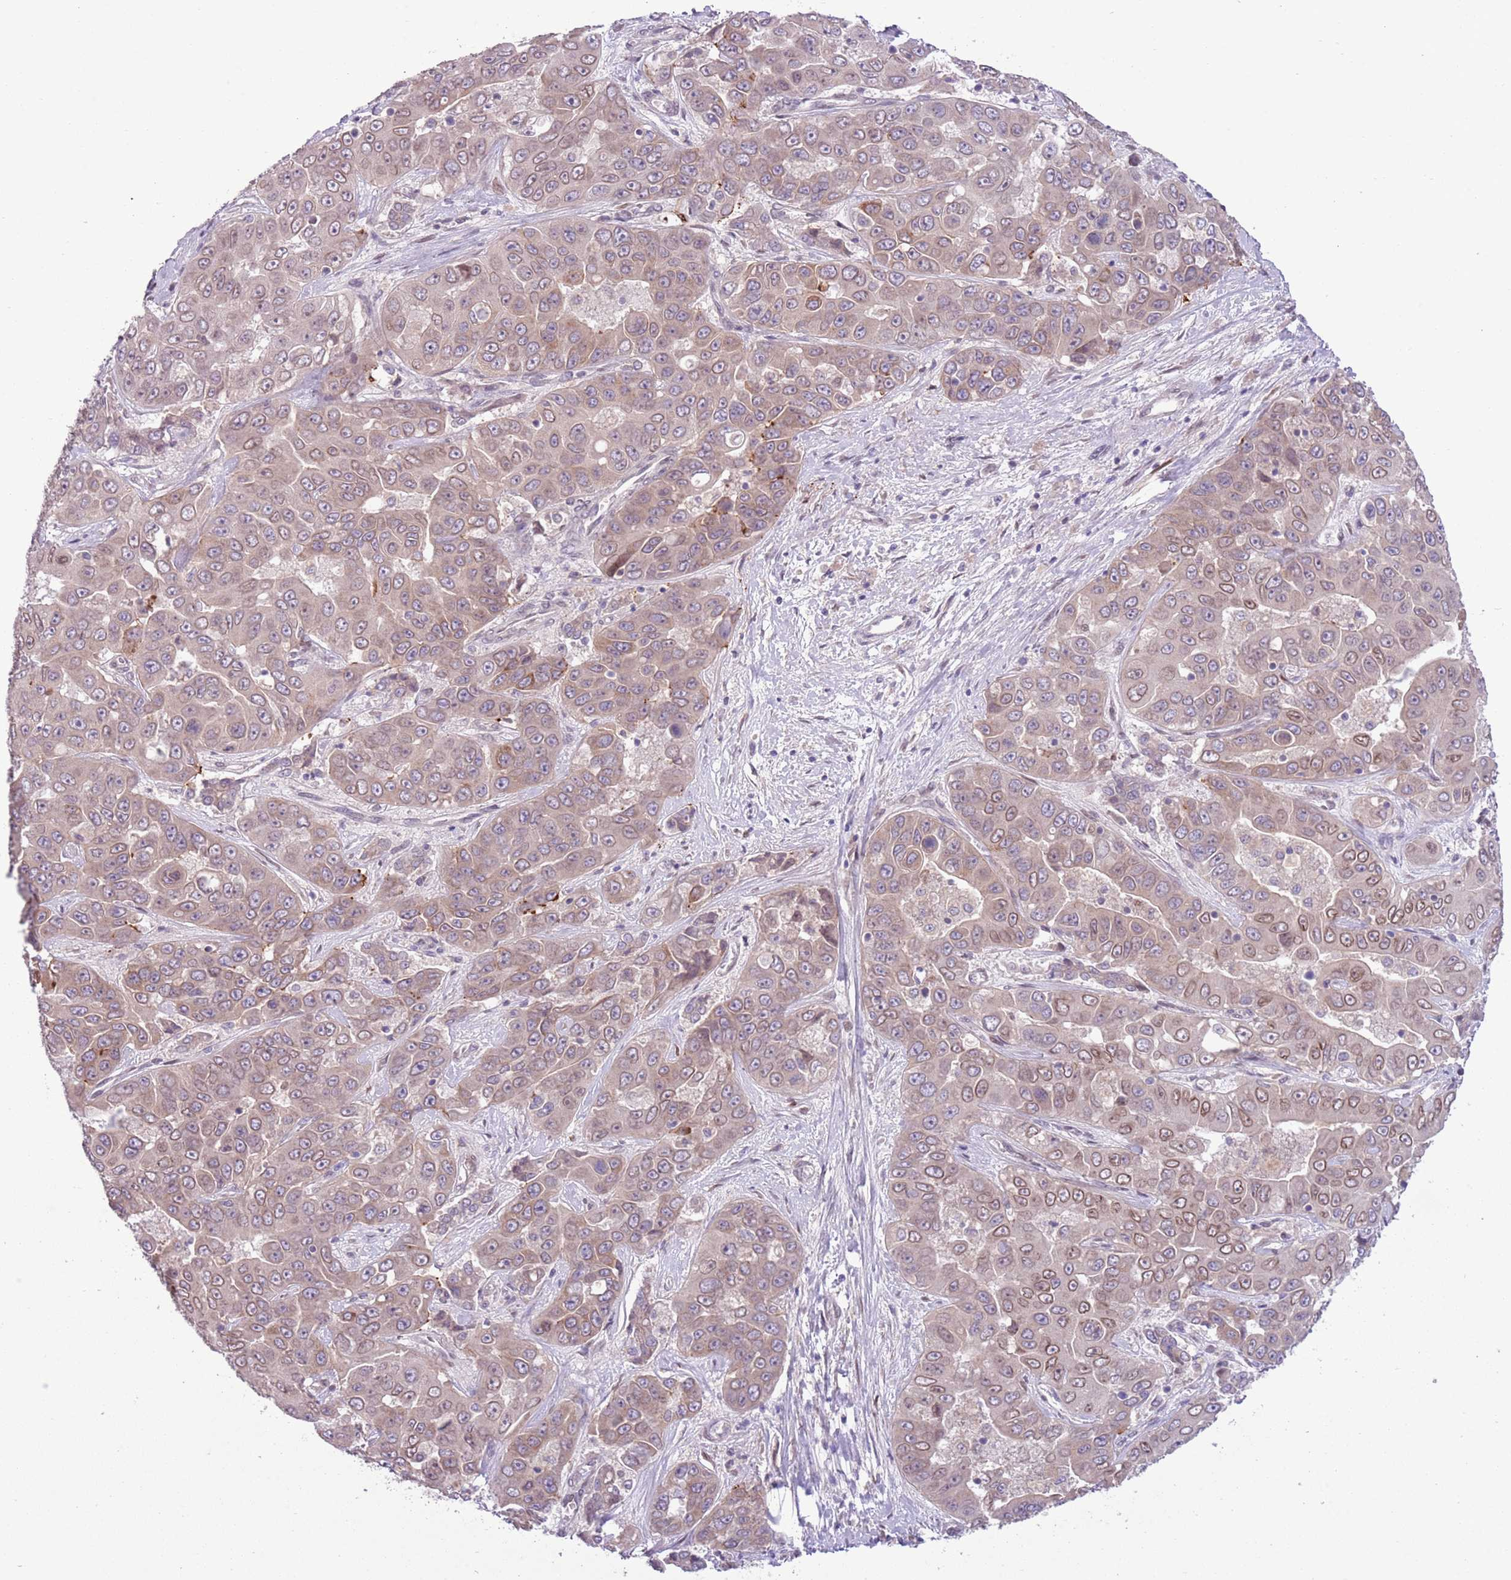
{"staining": {"intensity": "weak", "quantity": ">75%", "location": "cytoplasmic/membranous"}, "tissue": "liver cancer", "cell_type": "Tumor cells", "image_type": "cancer", "snomed": [{"axis": "morphology", "description": "Cholangiocarcinoma"}, {"axis": "topography", "description": "Liver"}], "caption": "This is an image of immunohistochemistry staining of cholangiocarcinoma (liver), which shows weak staining in the cytoplasmic/membranous of tumor cells.", "gene": "CCND2", "patient": {"sex": "female", "age": 52}}